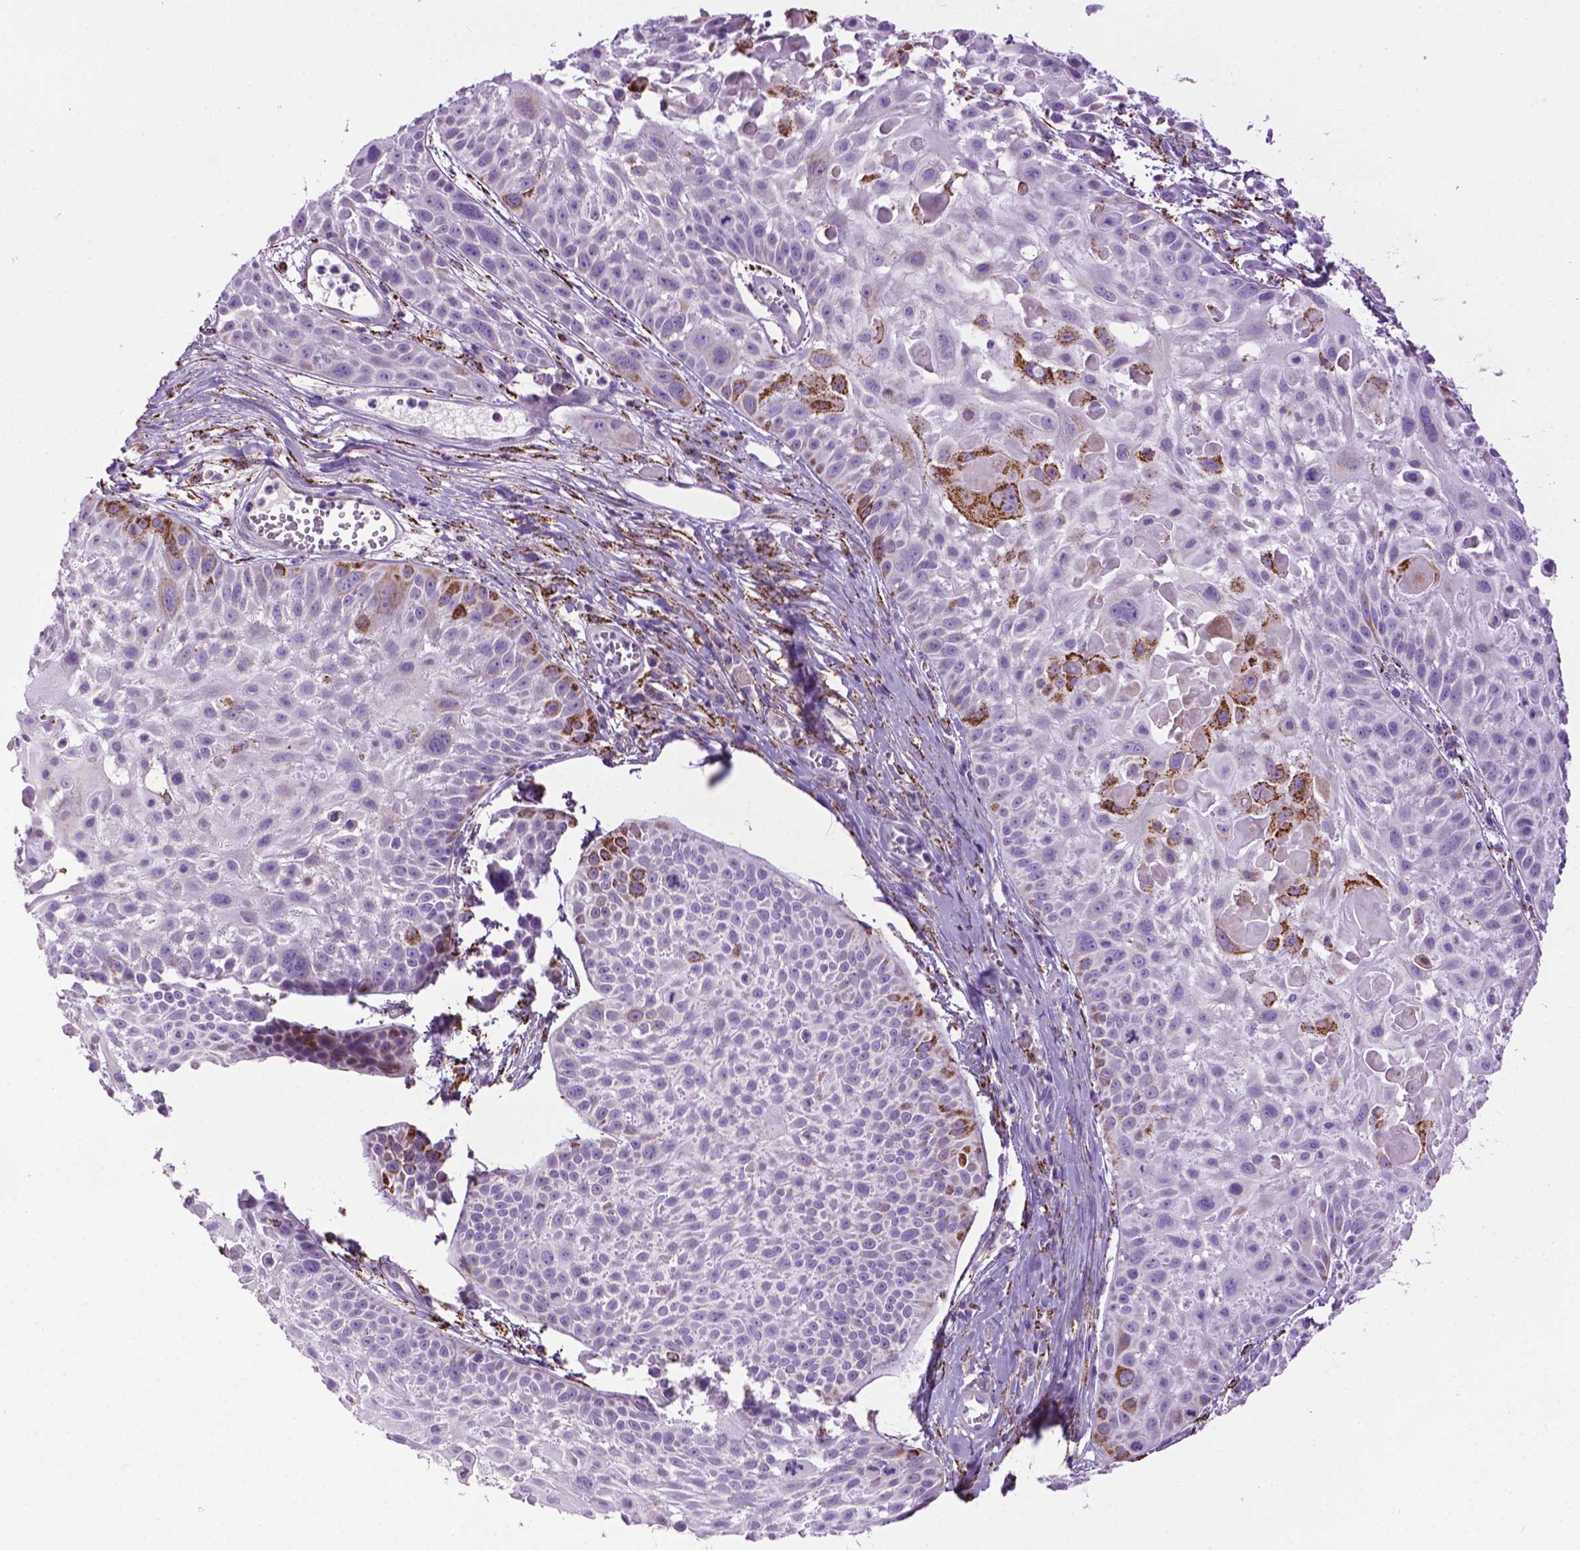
{"staining": {"intensity": "negative", "quantity": "none", "location": "none"}, "tissue": "skin cancer", "cell_type": "Tumor cells", "image_type": "cancer", "snomed": [{"axis": "morphology", "description": "Squamous cell carcinoma, NOS"}, {"axis": "topography", "description": "Skin"}, {"axis": "topography", "description": "Anal"}], "caption": "Protein analysis of skin squamous cell carcinoma demonstrates no significant expression in tumor cells.", "gene": "TMEM132E", "patient": {"sex": "female", "age": 75}}